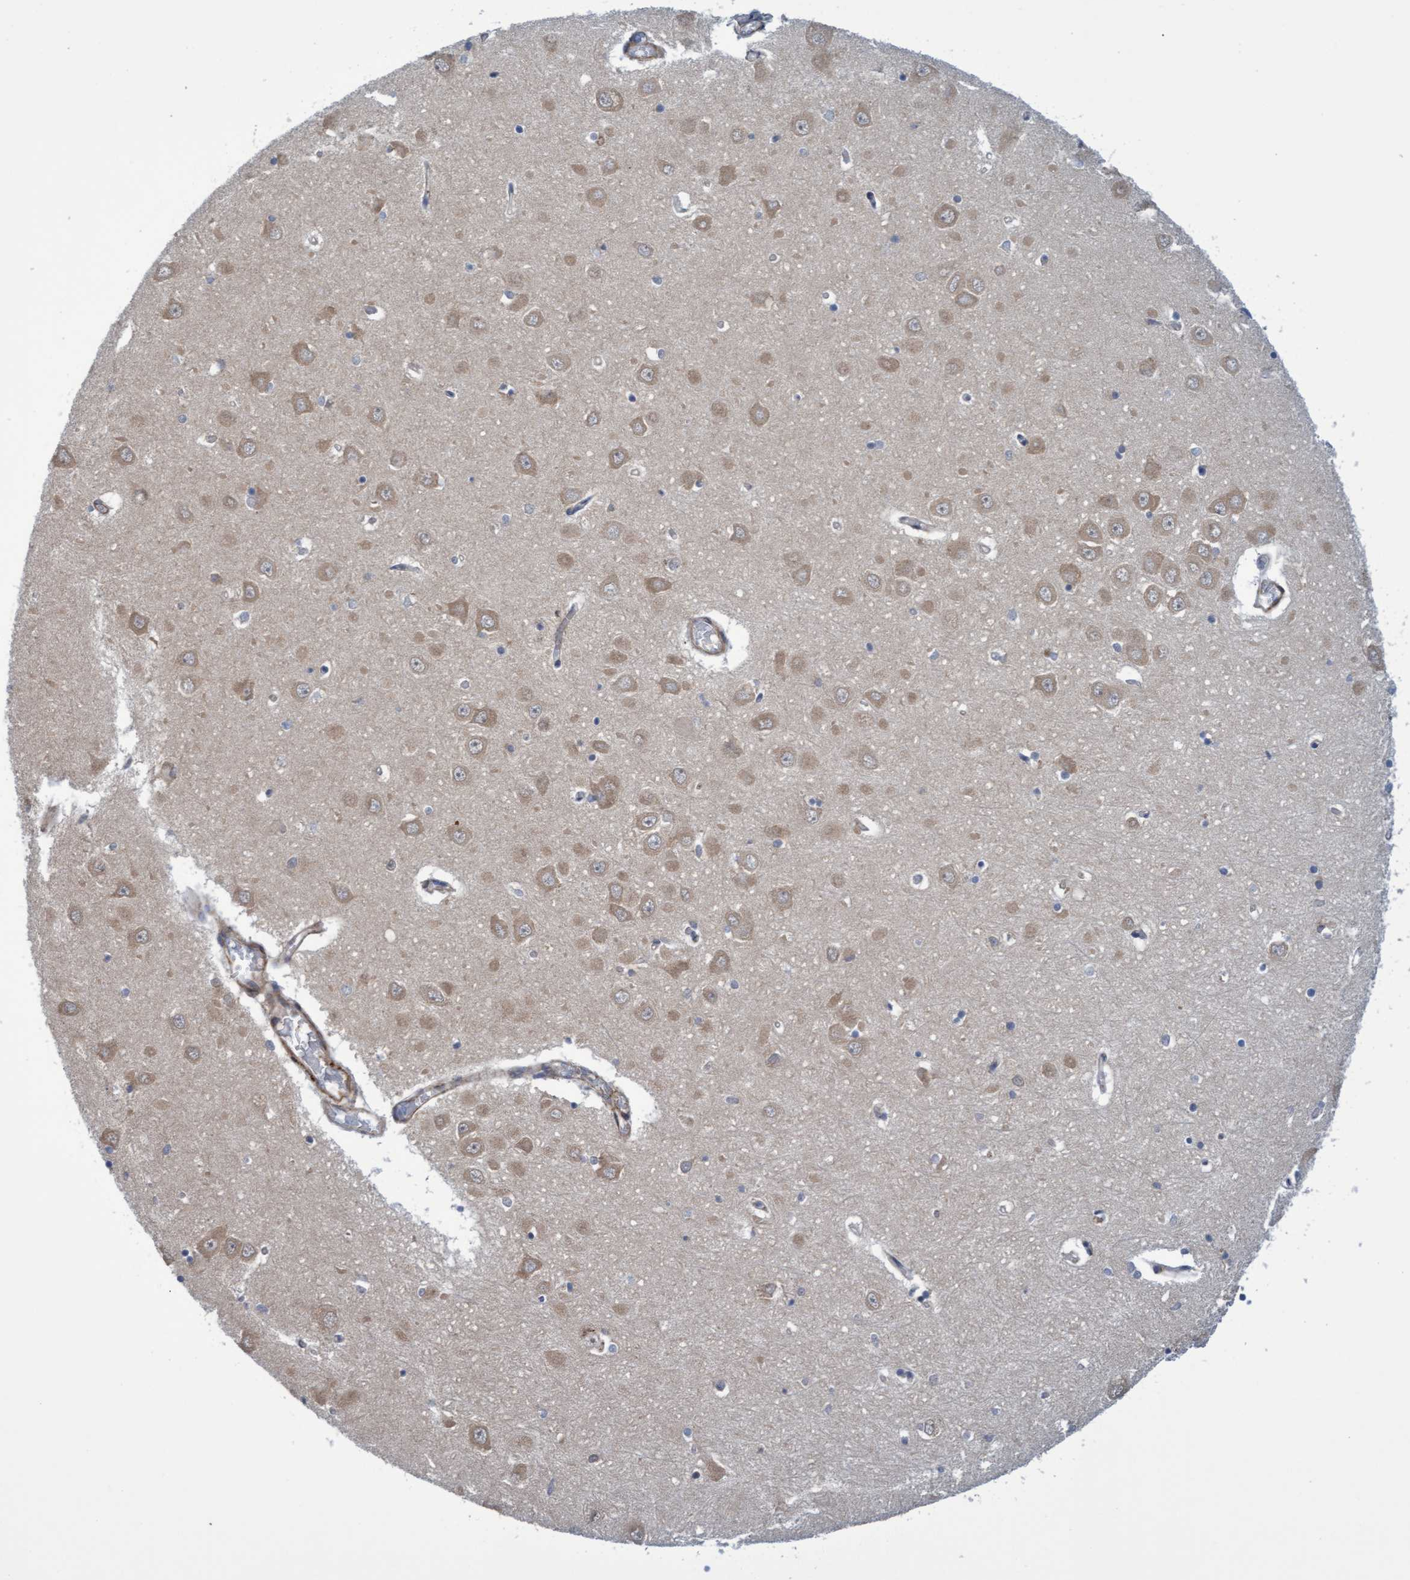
{"staining": {"intensity": "moderate", "quantity": "<25%", "location": "cytoplasmic/membranous"}, "tissue": "hippocampus", "cell_type": "Glial cells", "image_type": "normal", "snomed": [{"axis": "morphology", "description": "Normal tissue, NOS"}, {"axis": "topography", "description": "Hippocampus"}], "caption": "Approximately <25% of glial cells in normal hippocampus exhibit moderate cytoplasmic/membranous protein staining as visualized by brown immunohistochemical staining.", "gene": "NAA15", "patient": {"sex": "male", "age": 70}}